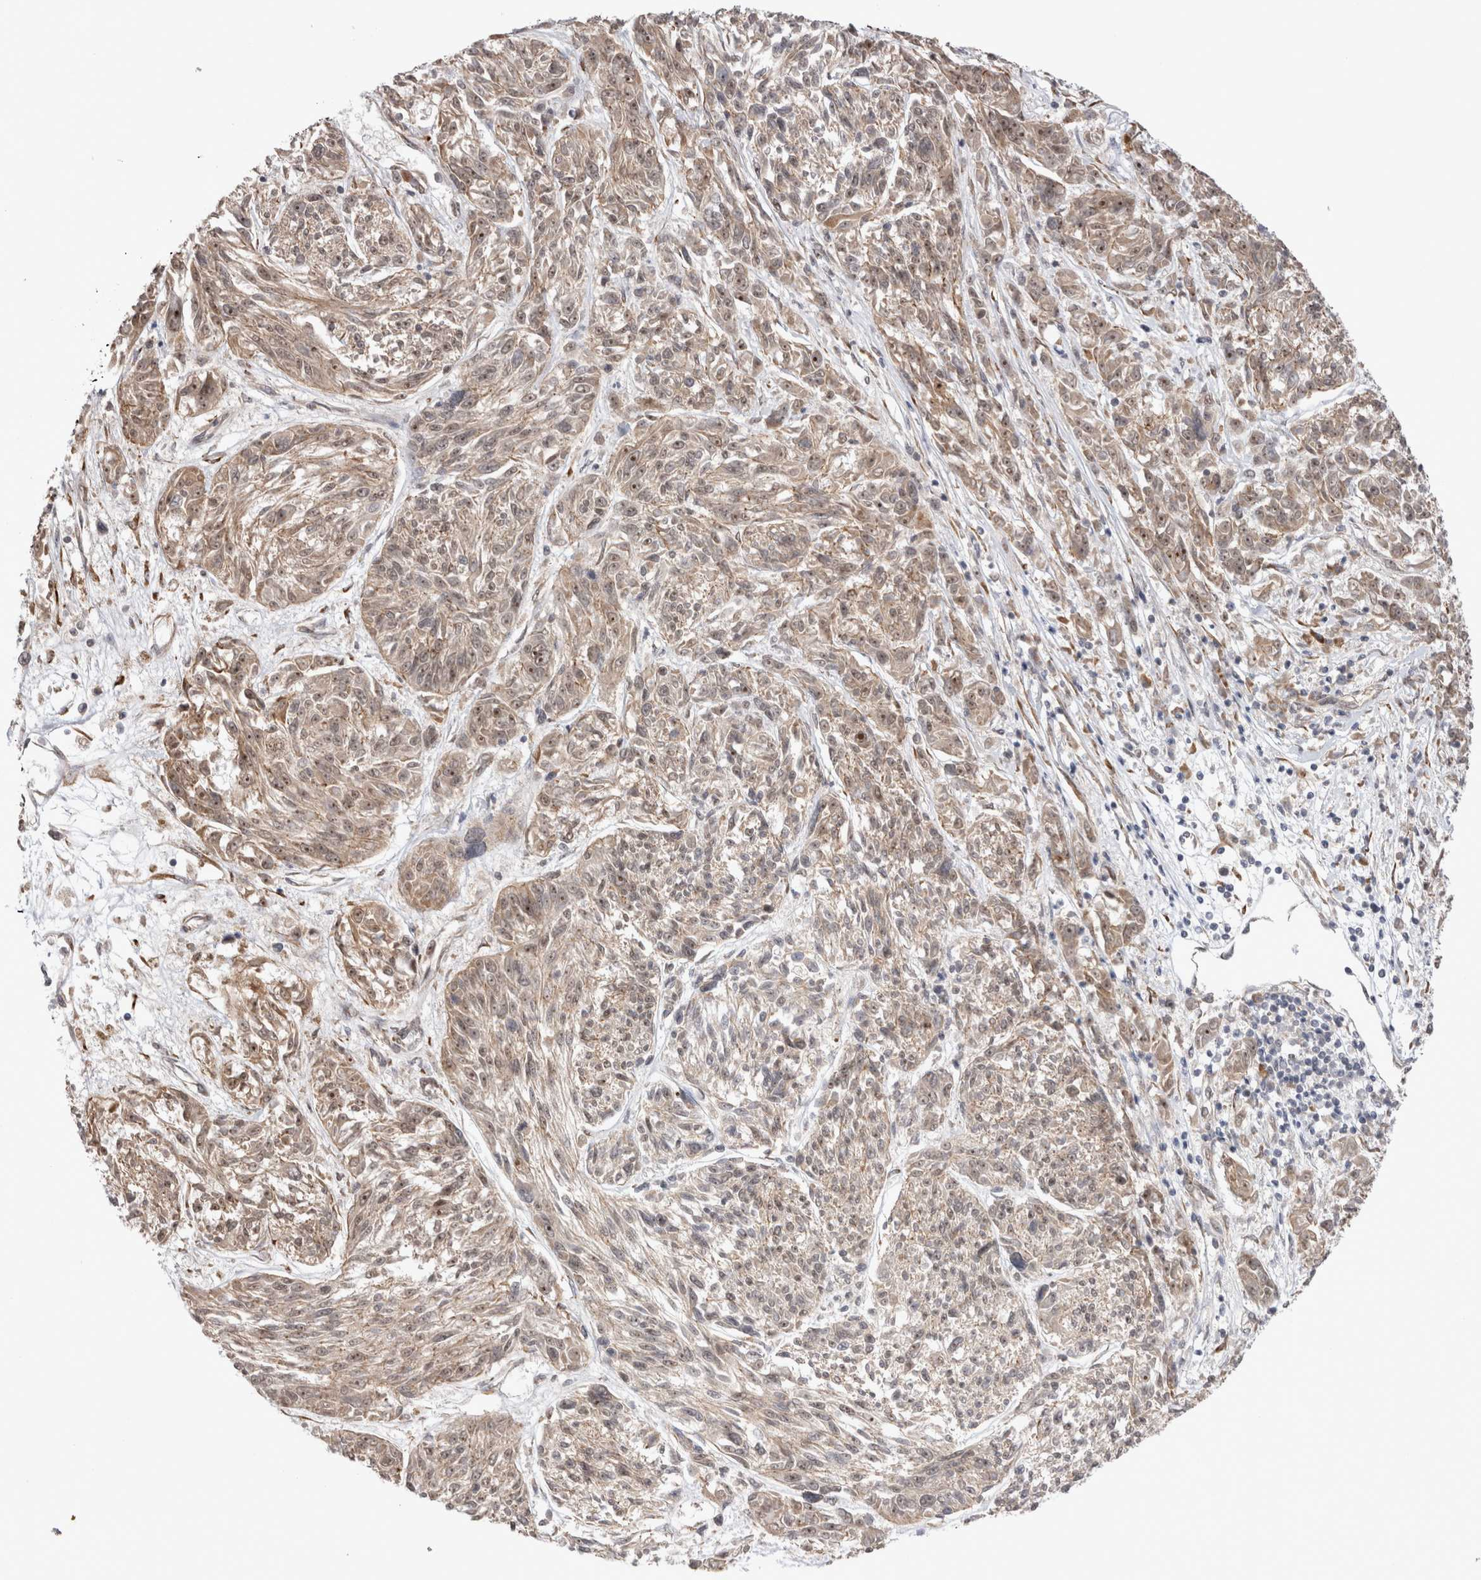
{"staining": {"intensity": "weak", "quantity": ">75%", "location": "cytoplasmic/membranous,nuclear"}, "tissue": "melanoma", "cell_type": "Tumor cells", "image_type": "cancer", "snomed": [{"axis": "morphology", "description": "Malignant melanoma, NOS"}, {"axis": "topography", "description": "Skin"}], "caption": "Weak cytoplasmic/membranous and nuclear expression for a protein is identified in approximately >75% of tumor cells of melanoma using immunohistochemistry (IHC).", "gene": "EXOSC4", "patient": {"sex": "male", "age": 53}}